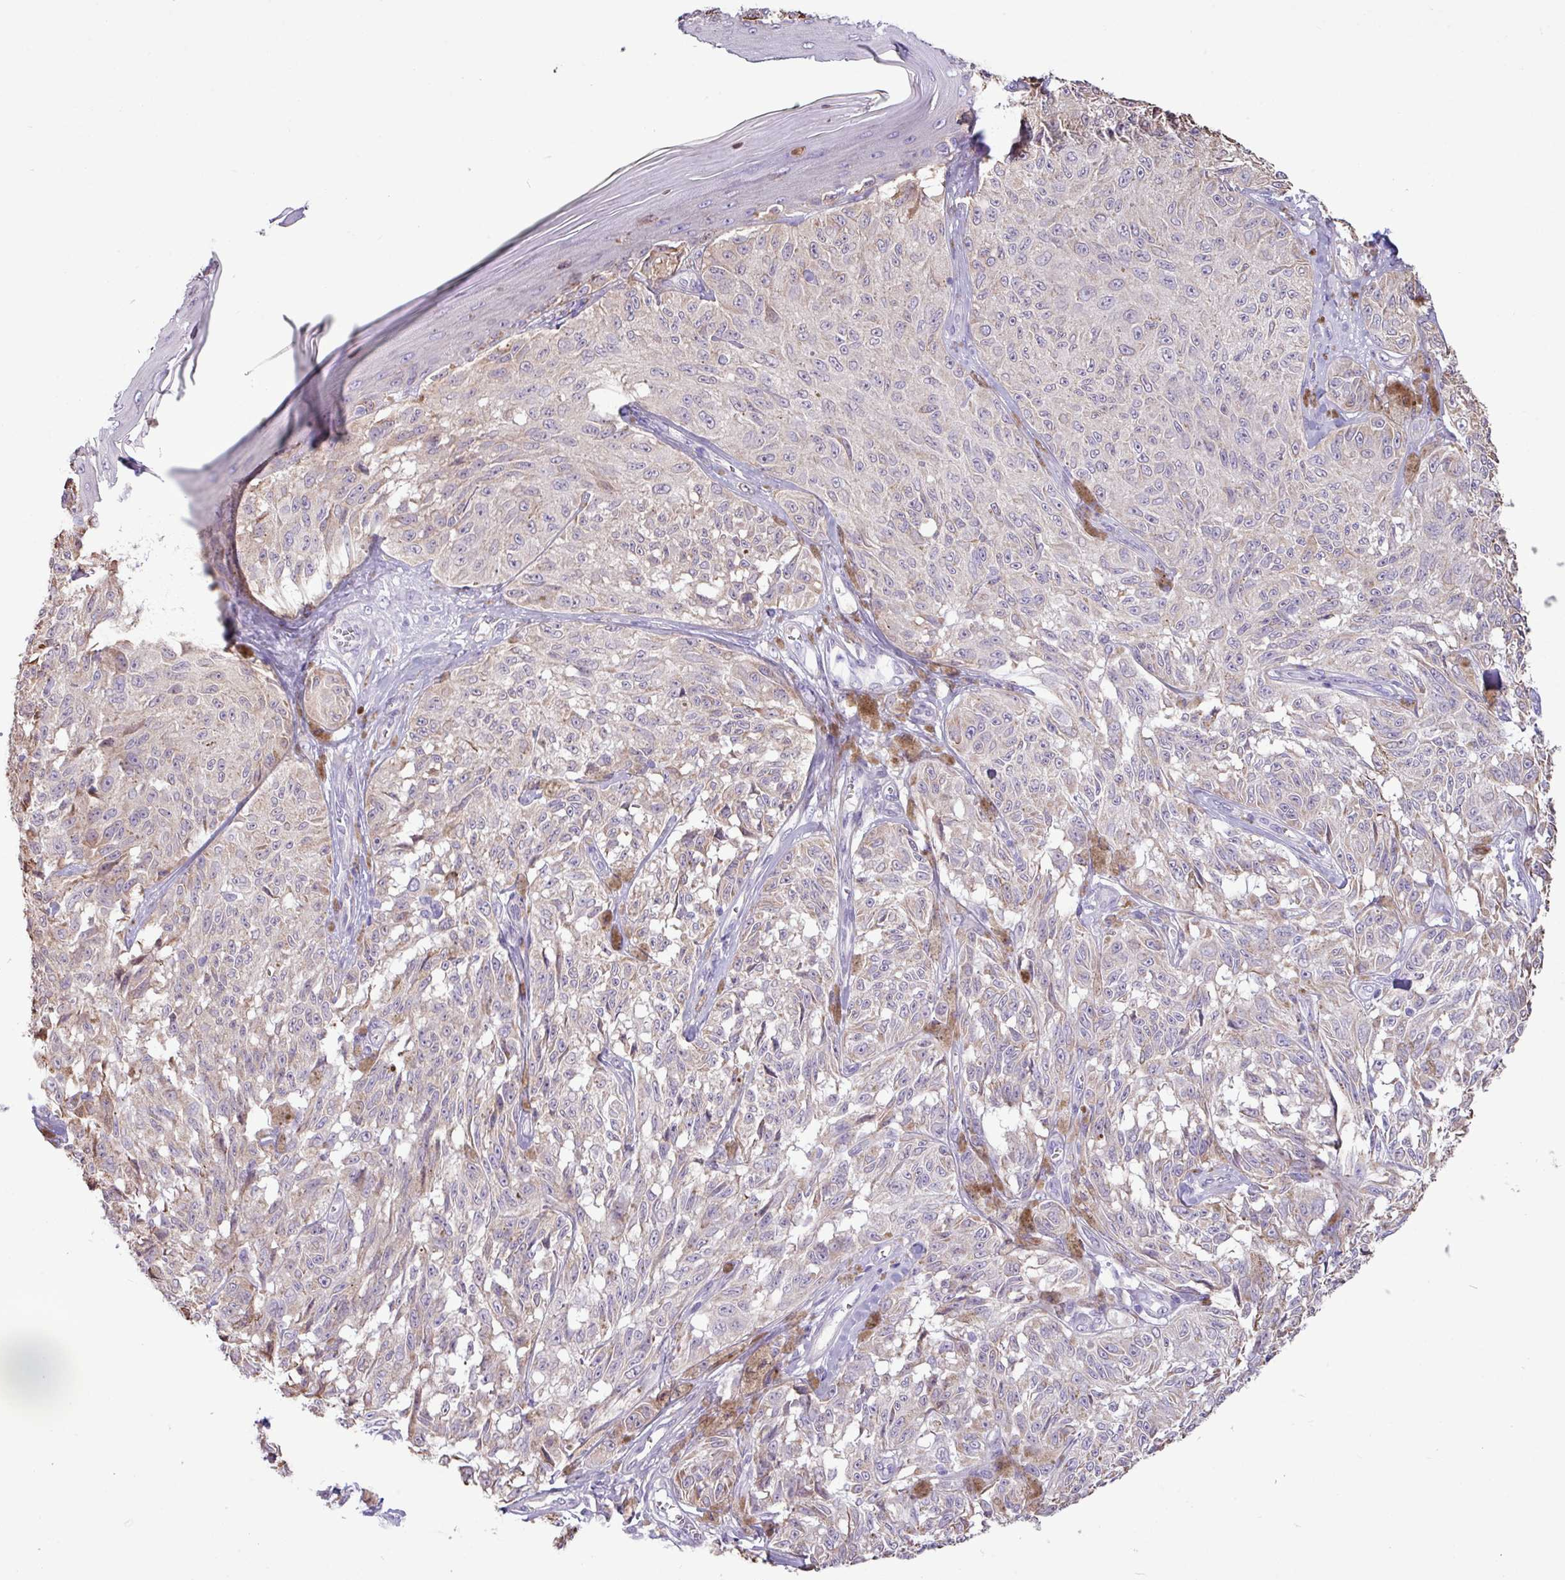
{"staining": {"intensity": "negative", "quantity": "none", "location": "none"}, "tissue": "melanoma", "cell_type": "Tumor cells", "image_type": "cancer", "snomed": [{"axis": "morphology", "description": "Malignant melanoma, NOS"}, {"axis": "topography", "description": "Skin"}], "caption": "Tumor cells show no significant expression in melanoma. (Brightfield microscopy of DAB IHC at high magnification).", "gene": "IRGC", "patient": {"sex": "male", "age": 68}}